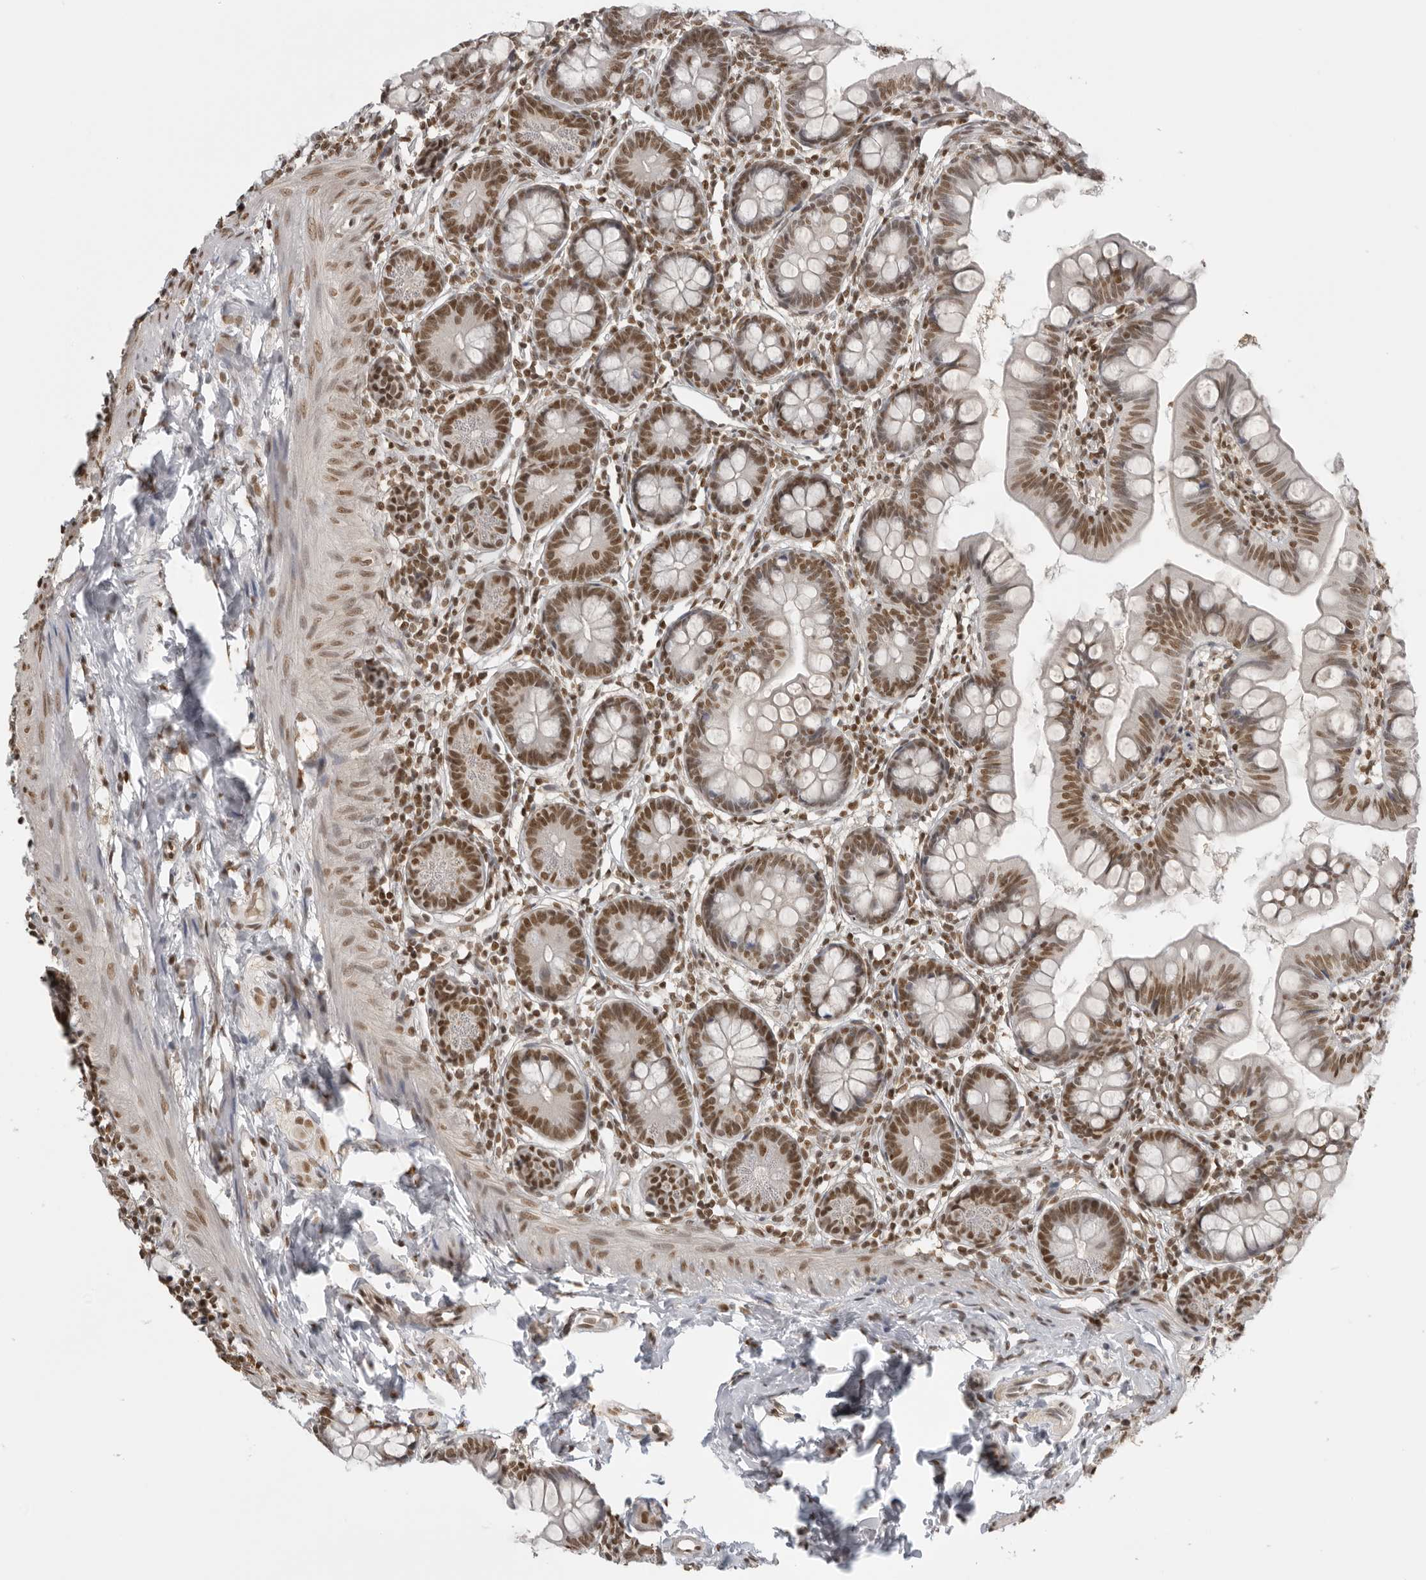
{"staining": {"intensity": "moderate", "quantity": "25%-75%", "location": "nuclear"}, "tissue": "small intestine", "cell_type": "Glandular cells", "image_type": "normal", "snomed": [{"axis": "morphology", "description": "Normal tissue, NOS"}, {"axis": "topography", "description": "Small intestine"}], "caption": "Approximately 25%-75% of glandular cells in benign small intestine display moderate nuclear protein positivity as visualized by brown immunohistochemical staining.", "gene": "RPA2", "patient": {"sex": "male", "age": 7}}